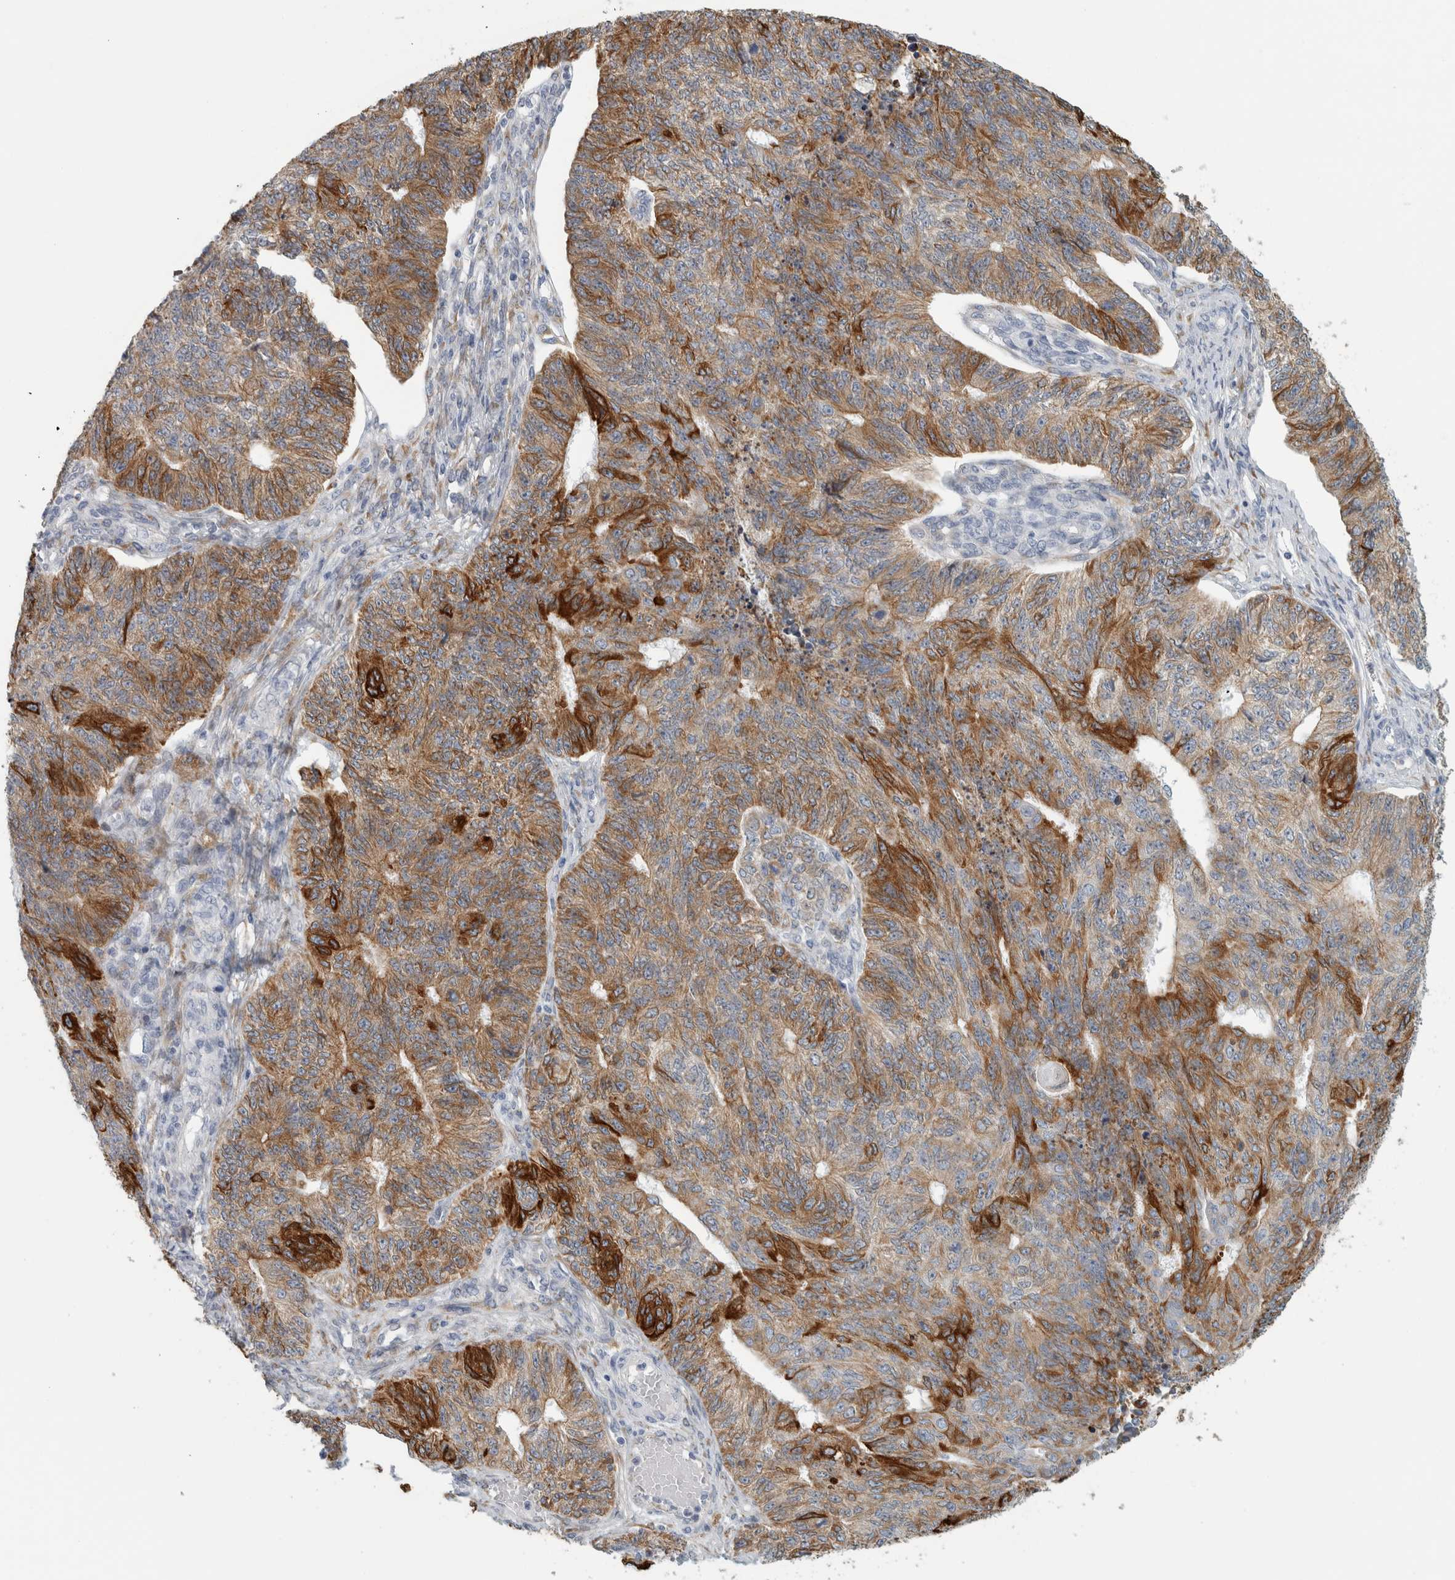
{"staining": {"intensity": "strong", "quantity": "25%-75%", "location": "cytoplasmic/membranous"}, "tissue": "endometrial cancer", "cell_type": "Tumor cells", "image_type": "cancer", "snomed": [{"axis": "morphology", "description": "Adenocarcinoma, NOS"}, {"axis": "topography", "description": "Endometrium"}], "caption": "A high-resolution histopathology image shows immunohistochemistry (IHC) staining of endometrial cancer (adenocarcinoma), which shows strong cytoplasmic/membranous positivity in approximately 25%-75% of tumor cells. (brown staining indicates protein expression, while blue staining denotes nuclei).", "gene": "B3GNT3", "patient": {"sex": "female", "age": 32}}